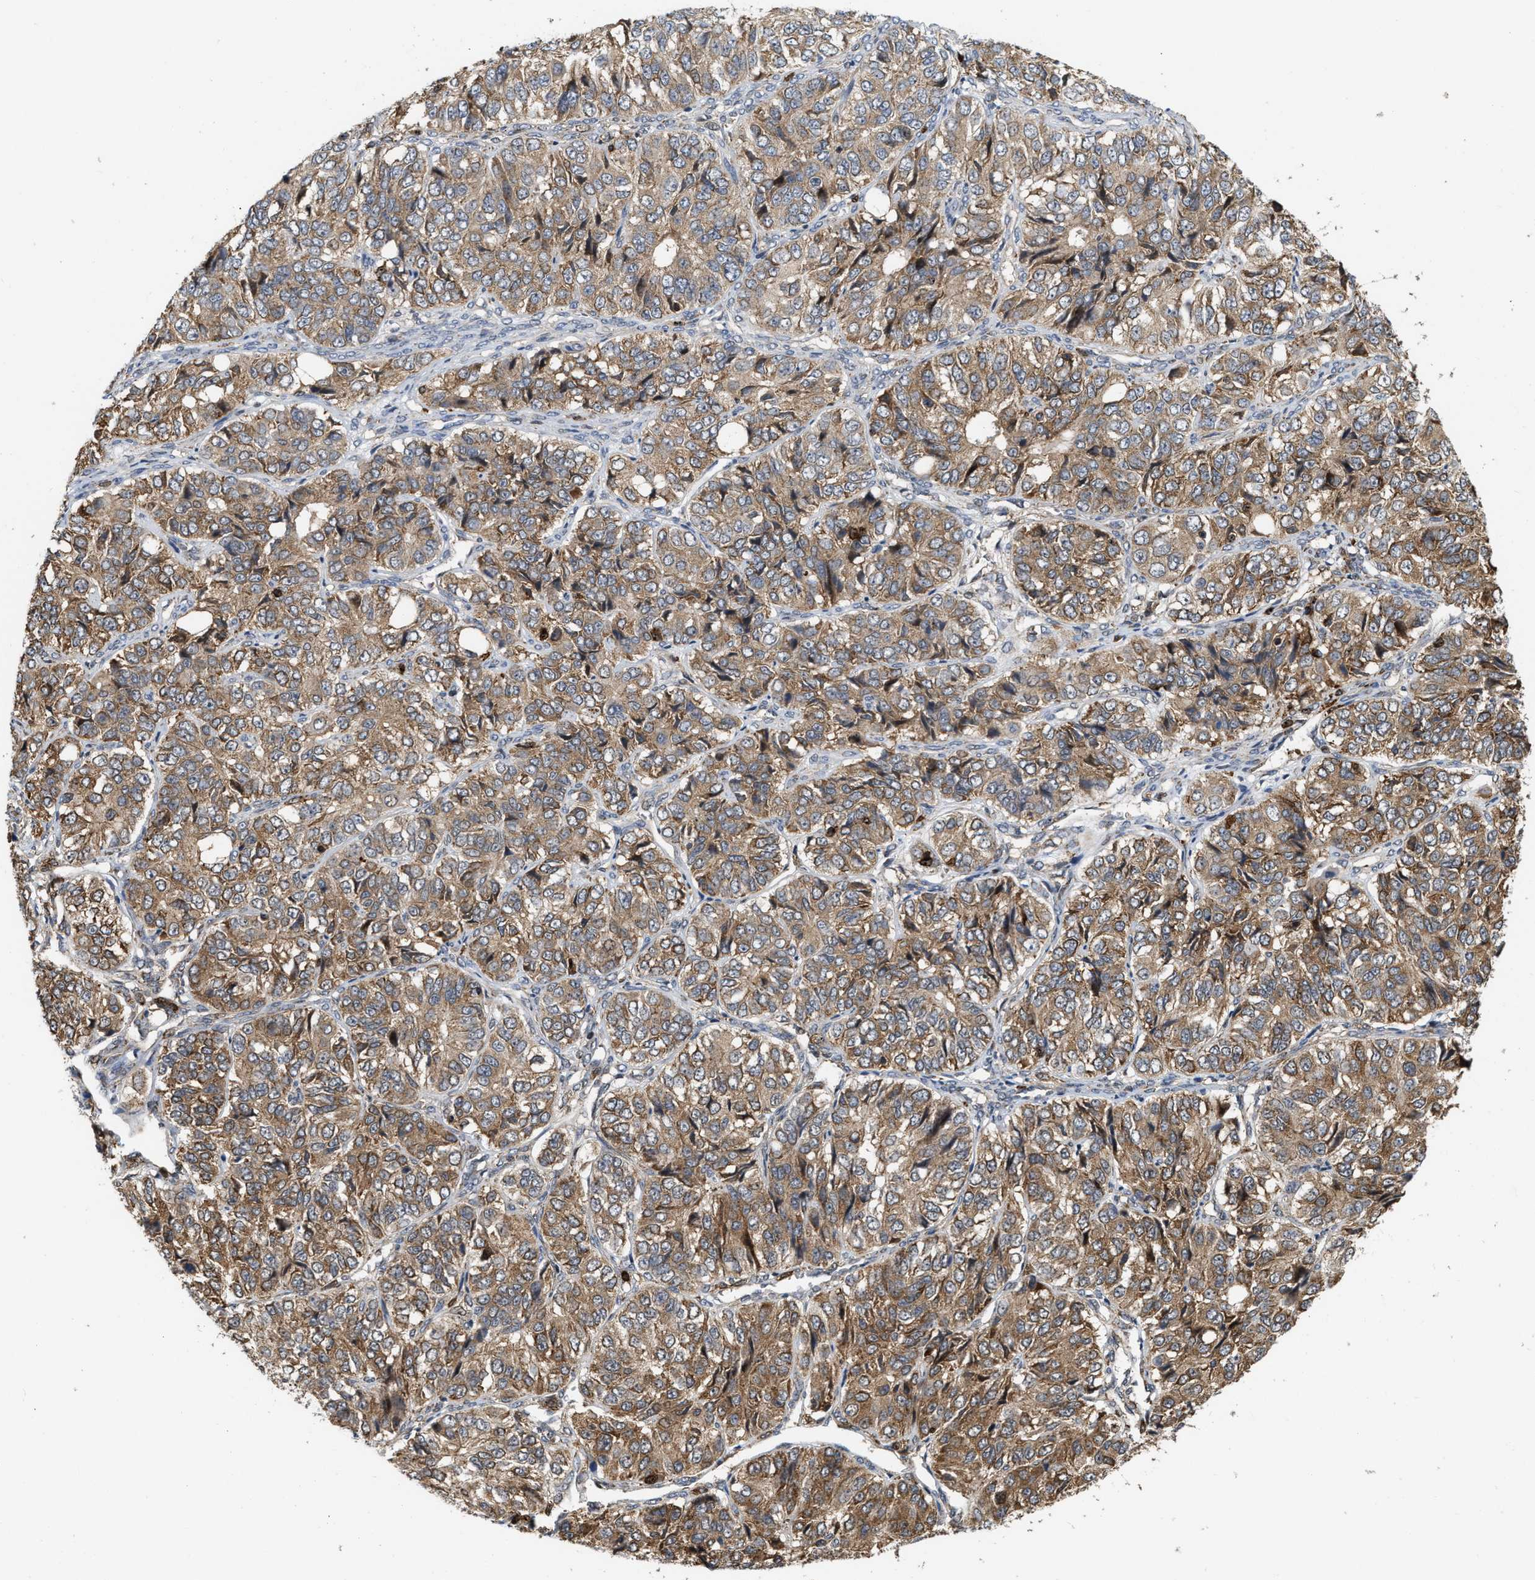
{"staining": {"intensity": "moderate", "quantity": ">75%", "location": "cytoplasmic/membranous"}, "tissue": "ovarian cancer", "cell_type": "Tumor cells", "image_type": "cancer", "snomed": [{"axis": "morphology", "description": "Carcinoma, endometroid"}, {"axis": "topography", "description": "Ovary"}], "caption": "Moderate cytoplasmic/membranous protein staining is present in approximately >75% of tumor cells in ovarian endometroid carcinoma.", "gene": "IQCE", "patient": {"sex": "female", "age": 51}}